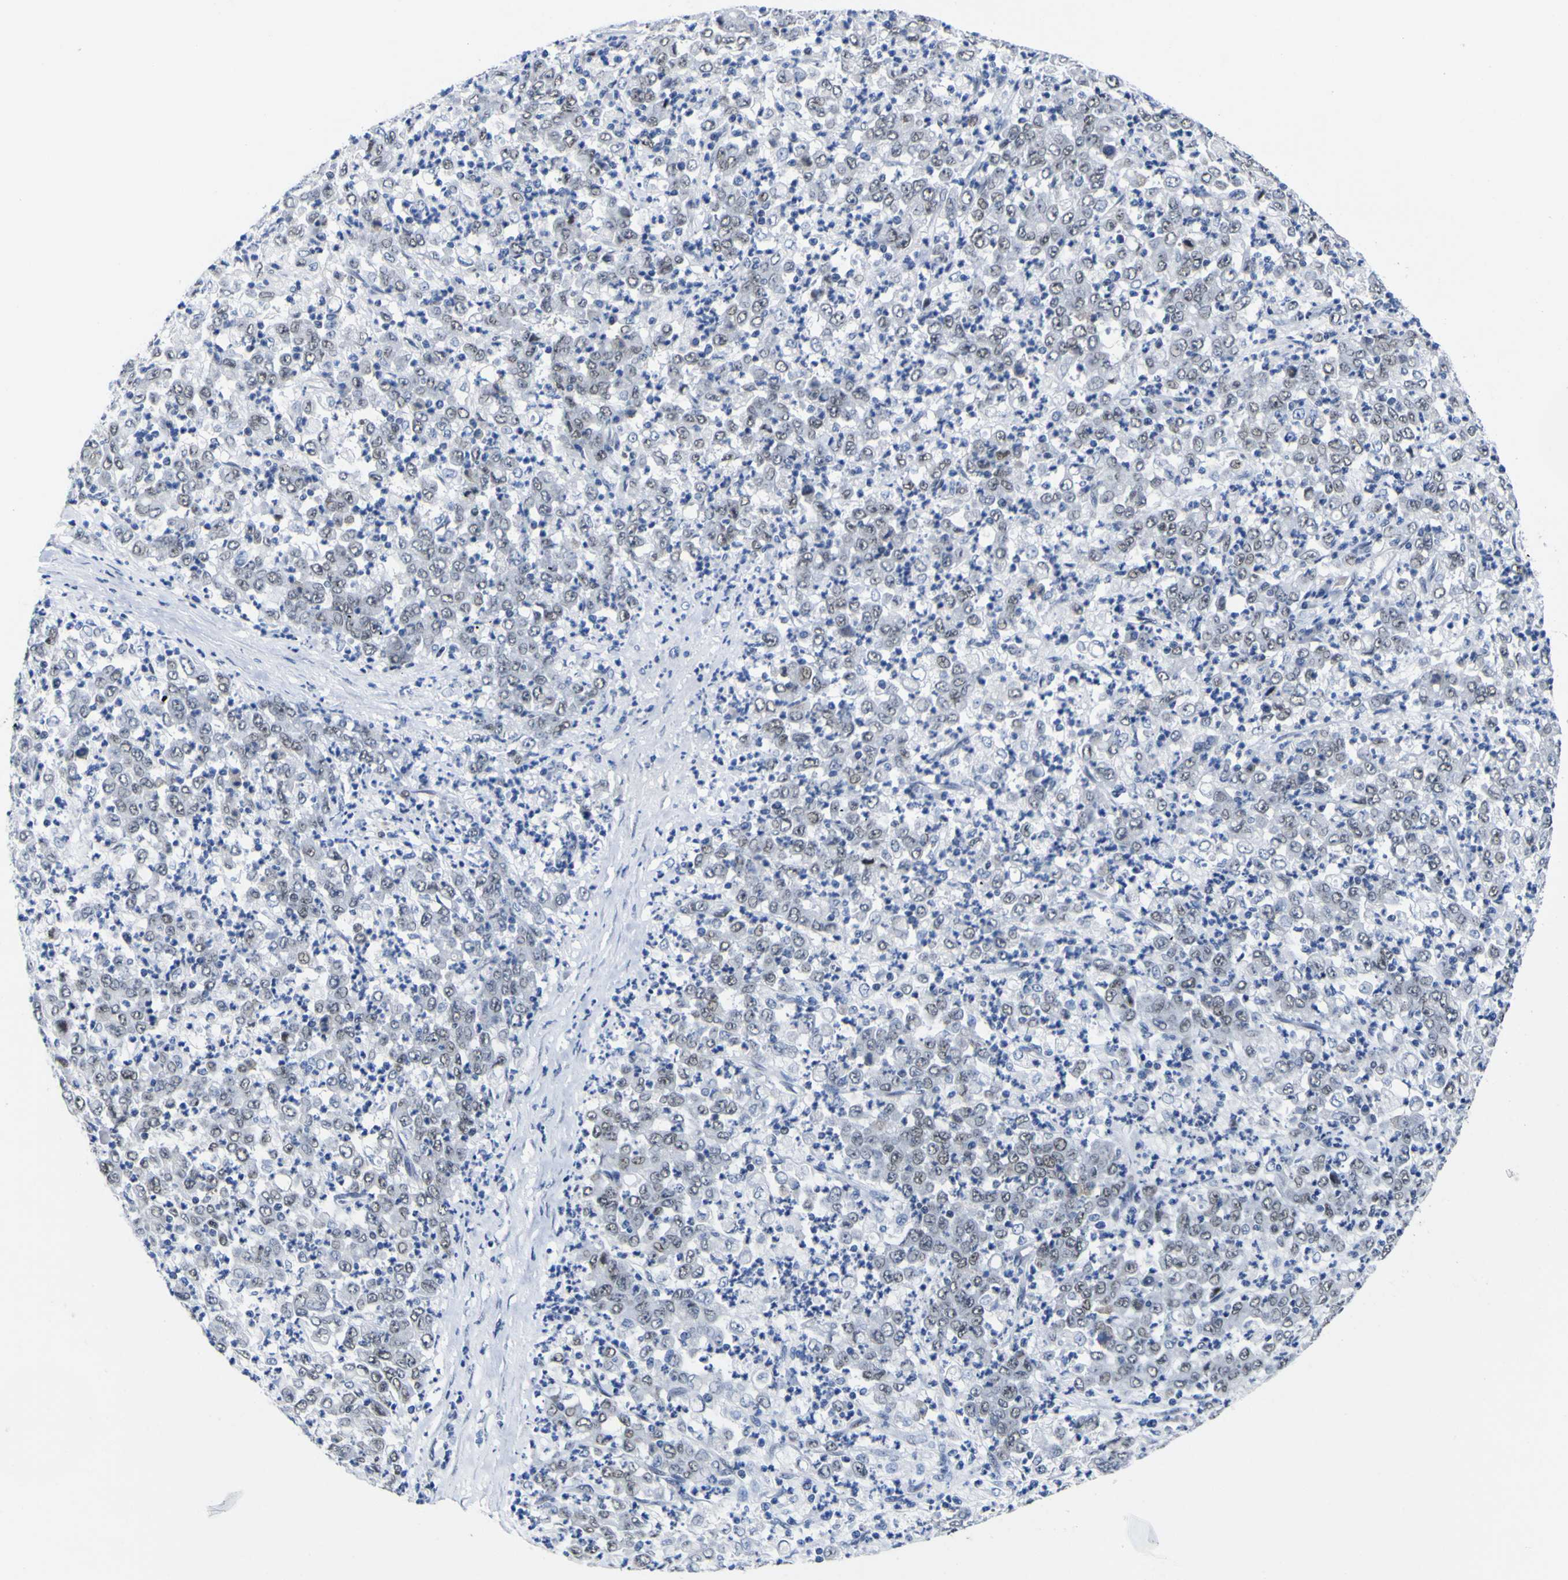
{"staining": {"intensity": "weak", "quantity": ">75%", "location": "nuclear"}, "tissue": "stomach cancer", "cell_type": "Tumor cells", "image_type": "cancer", "snomed": [{"axis": "morphology", "description": "Adenocarcinoma, NOS"}, {"axis": "topography", "description": "Stomach, lower"}], "caption": "Weak nuclear protein positivity is present in about >75% of tumor cells in stomach cancer (adenocarcinoma).", "gene": "MBD3", "patient": {"sex": "female", "age": 71}}